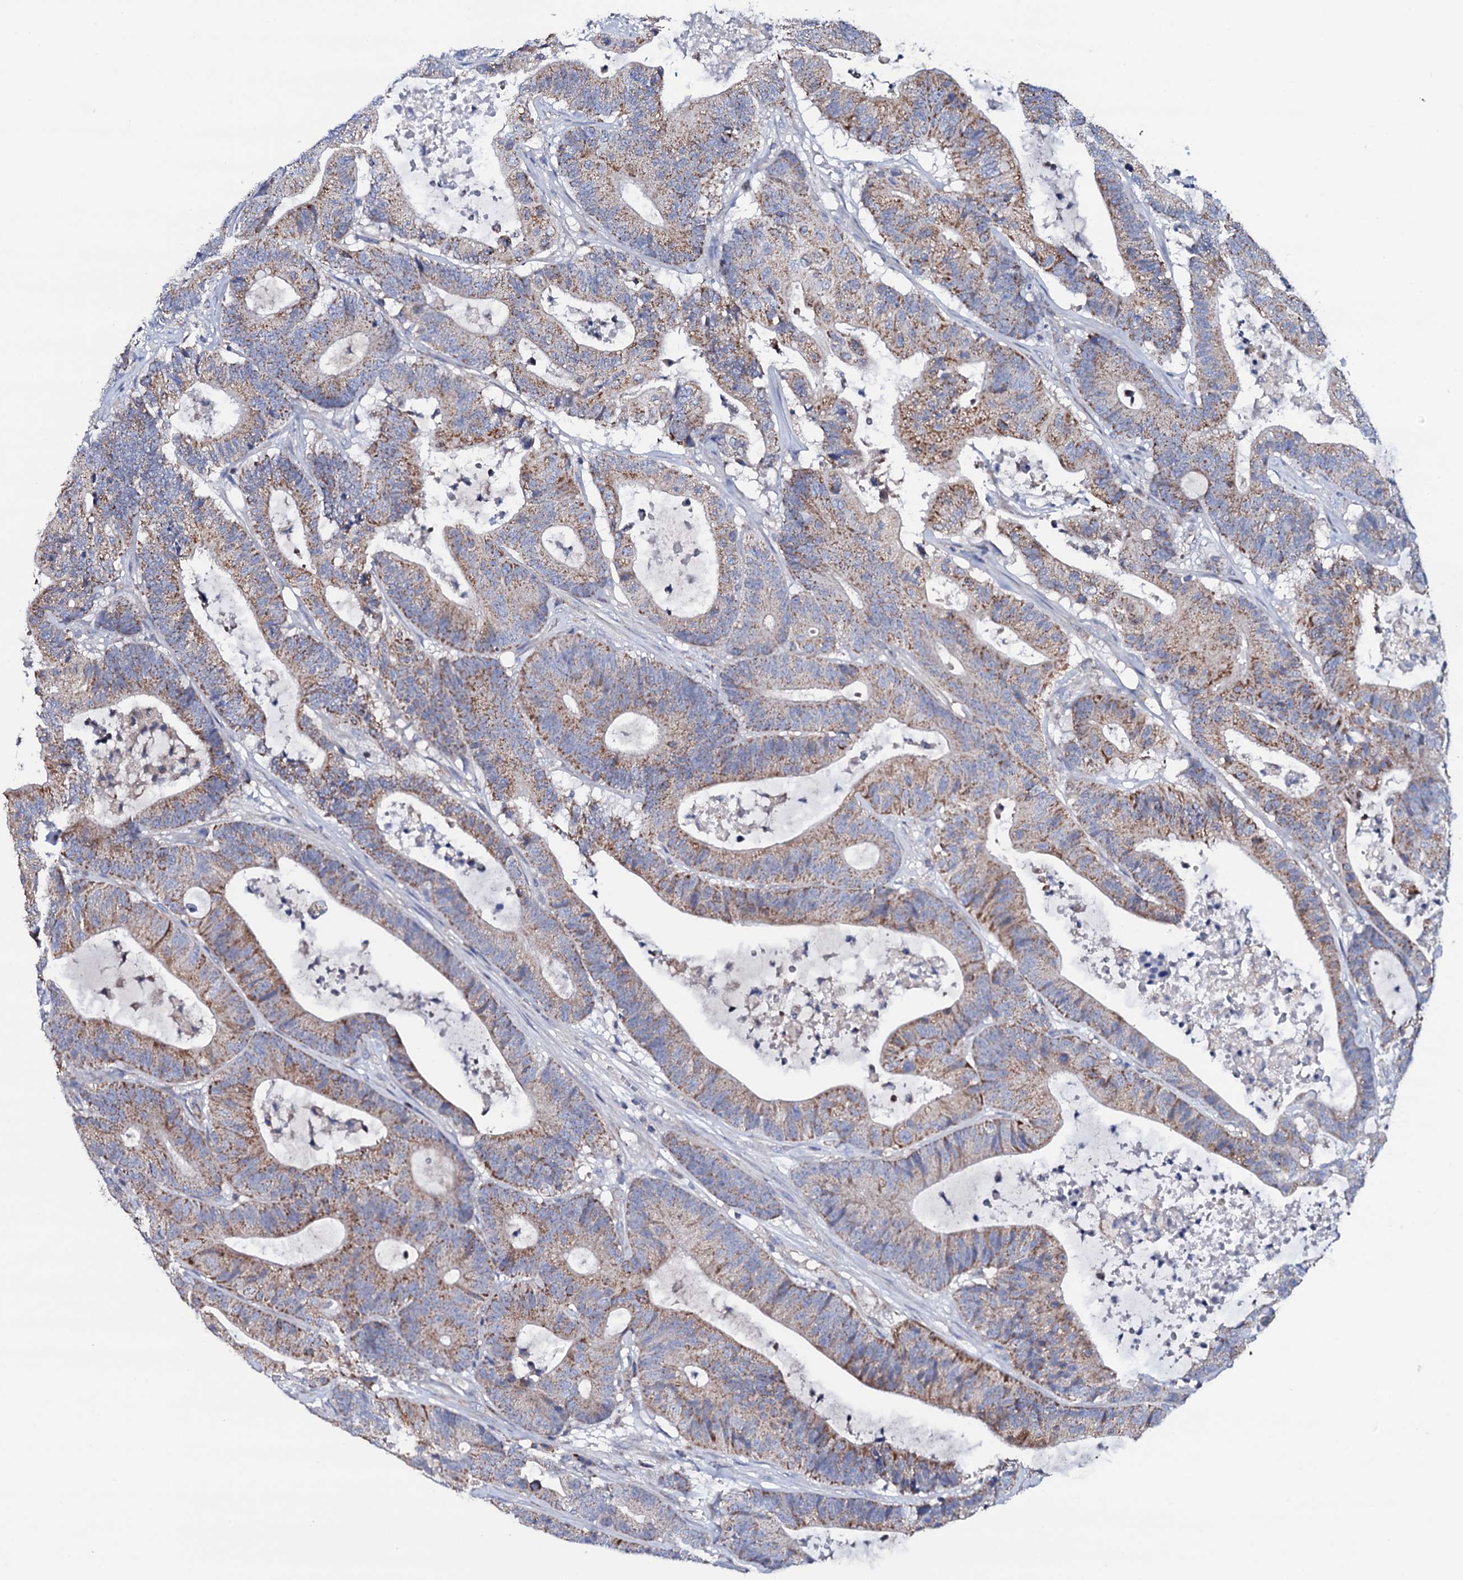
{"staining": {"intensity": "moderate", "quantity": "25%-75%", "location": "cytoplasmic/membranous"}, "tissue": "colorectal cancer", "cell_type": "Tumor cells", "image_type": "cancer", "snomed": [{"axis": "morphology", "description": "Adenocarcinoma, NOS"}, {"axis": "topography", "description": "Colon"}], "caption": "Adenocarcinoma (colorectal) tissue demonstrates moderate cytoplasmic/membranous positivity in approximately 25%-75% of tumor cells The protein of interest is shown in brown color, while the nuclei are stained blue.", "gene": "TCAF2", "patient": {"sex": "female", "age": 84}}